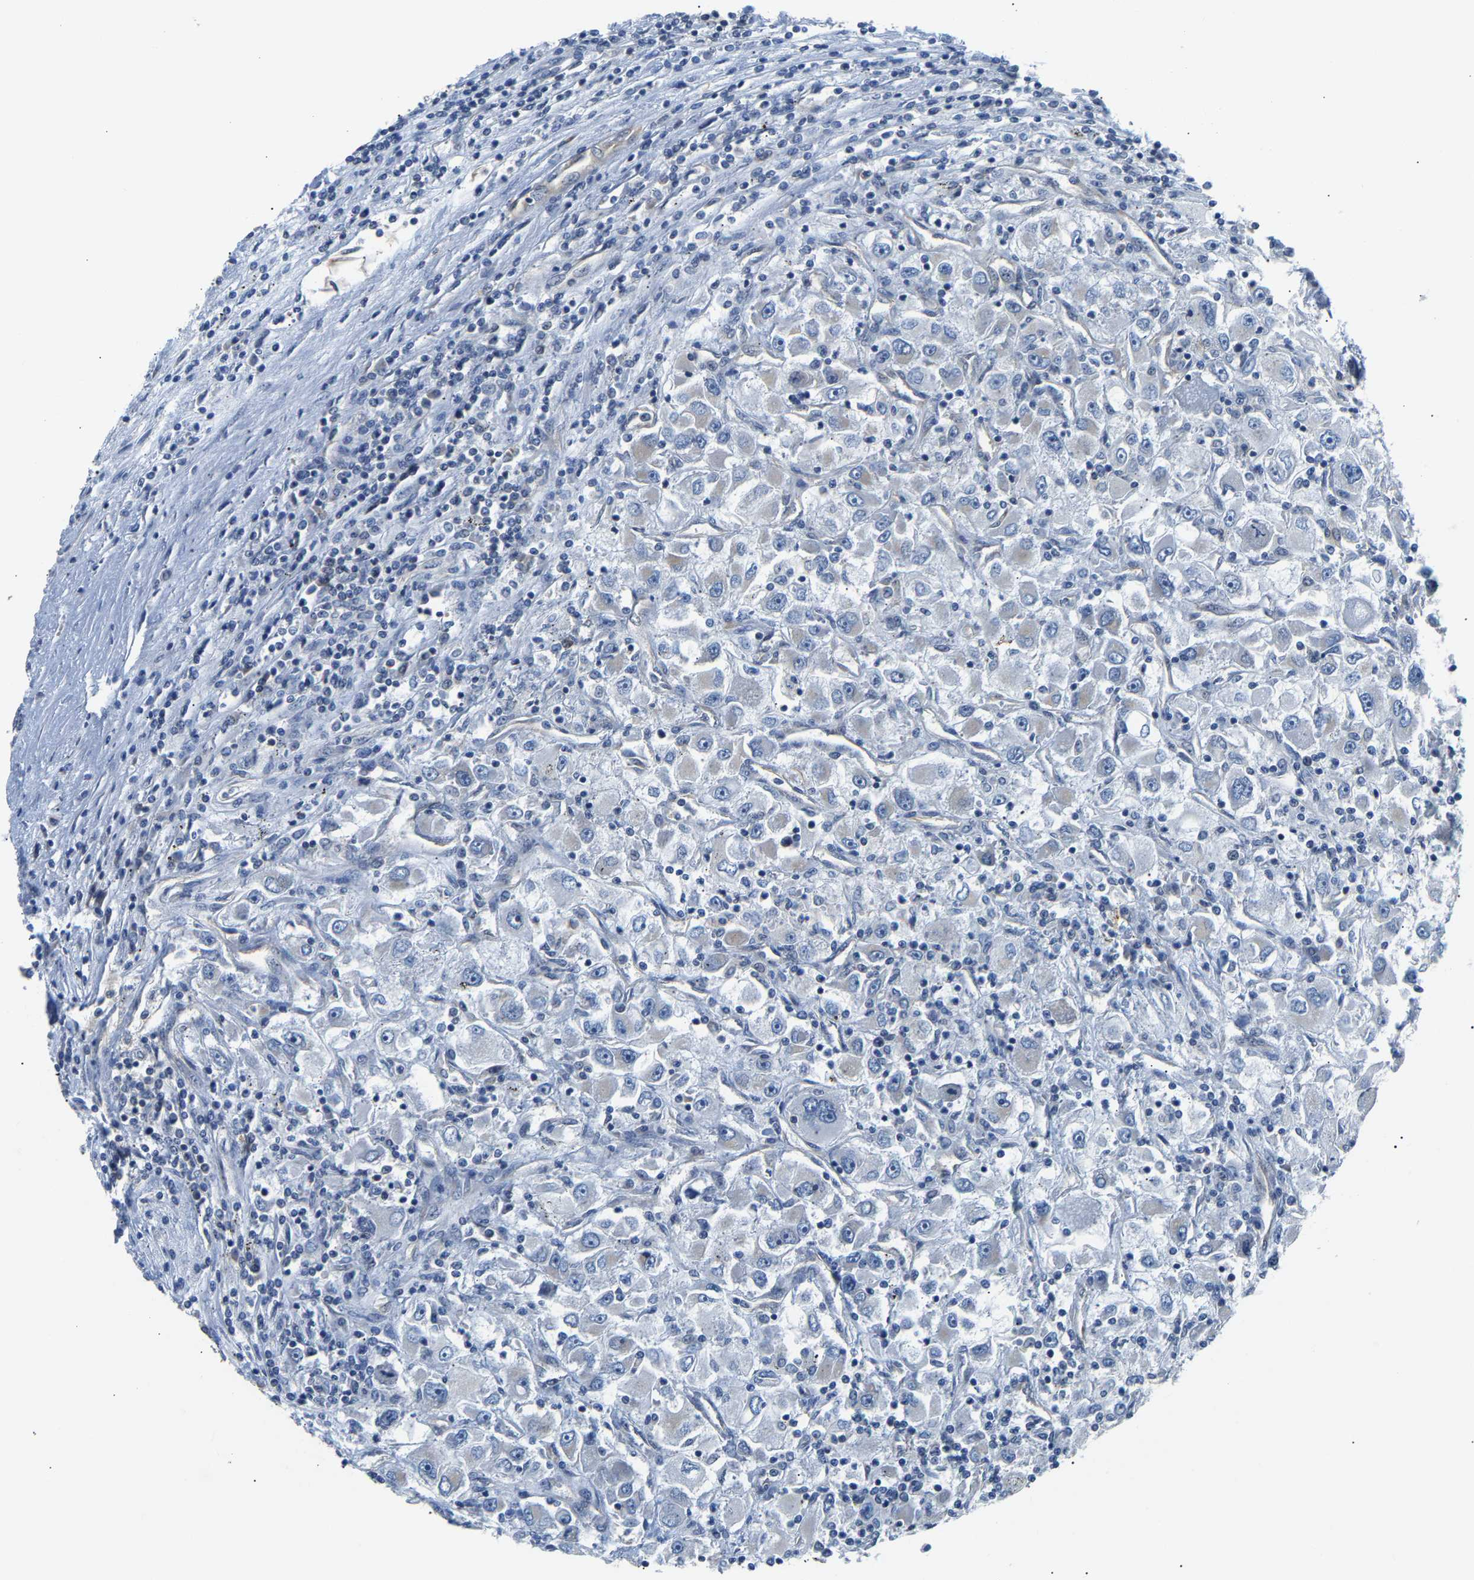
{"staining": {"intensity": "negative", "quantity": "none", "location": "none"}, "tissue": "renal cancer", "cell_type": "Tumor cells", "image_type": "cancer", "snomed": [{"axis": "morphology", "description": "Adenocarcinoma, NOS"}, {"axis": "topography", "description": "Kidney"}], "caption": "This histopathology image is of renal cancer stained with immunohistochemistry (IHC) to label a protein in brown with the nuclei are counter-stained blue. There is no staining in tumor cells. (DAB immunohistochemistry with hematoxylin counter stain).", "gene": "ARHGEF12", "patient": {"sex": "female", "age": 52}}